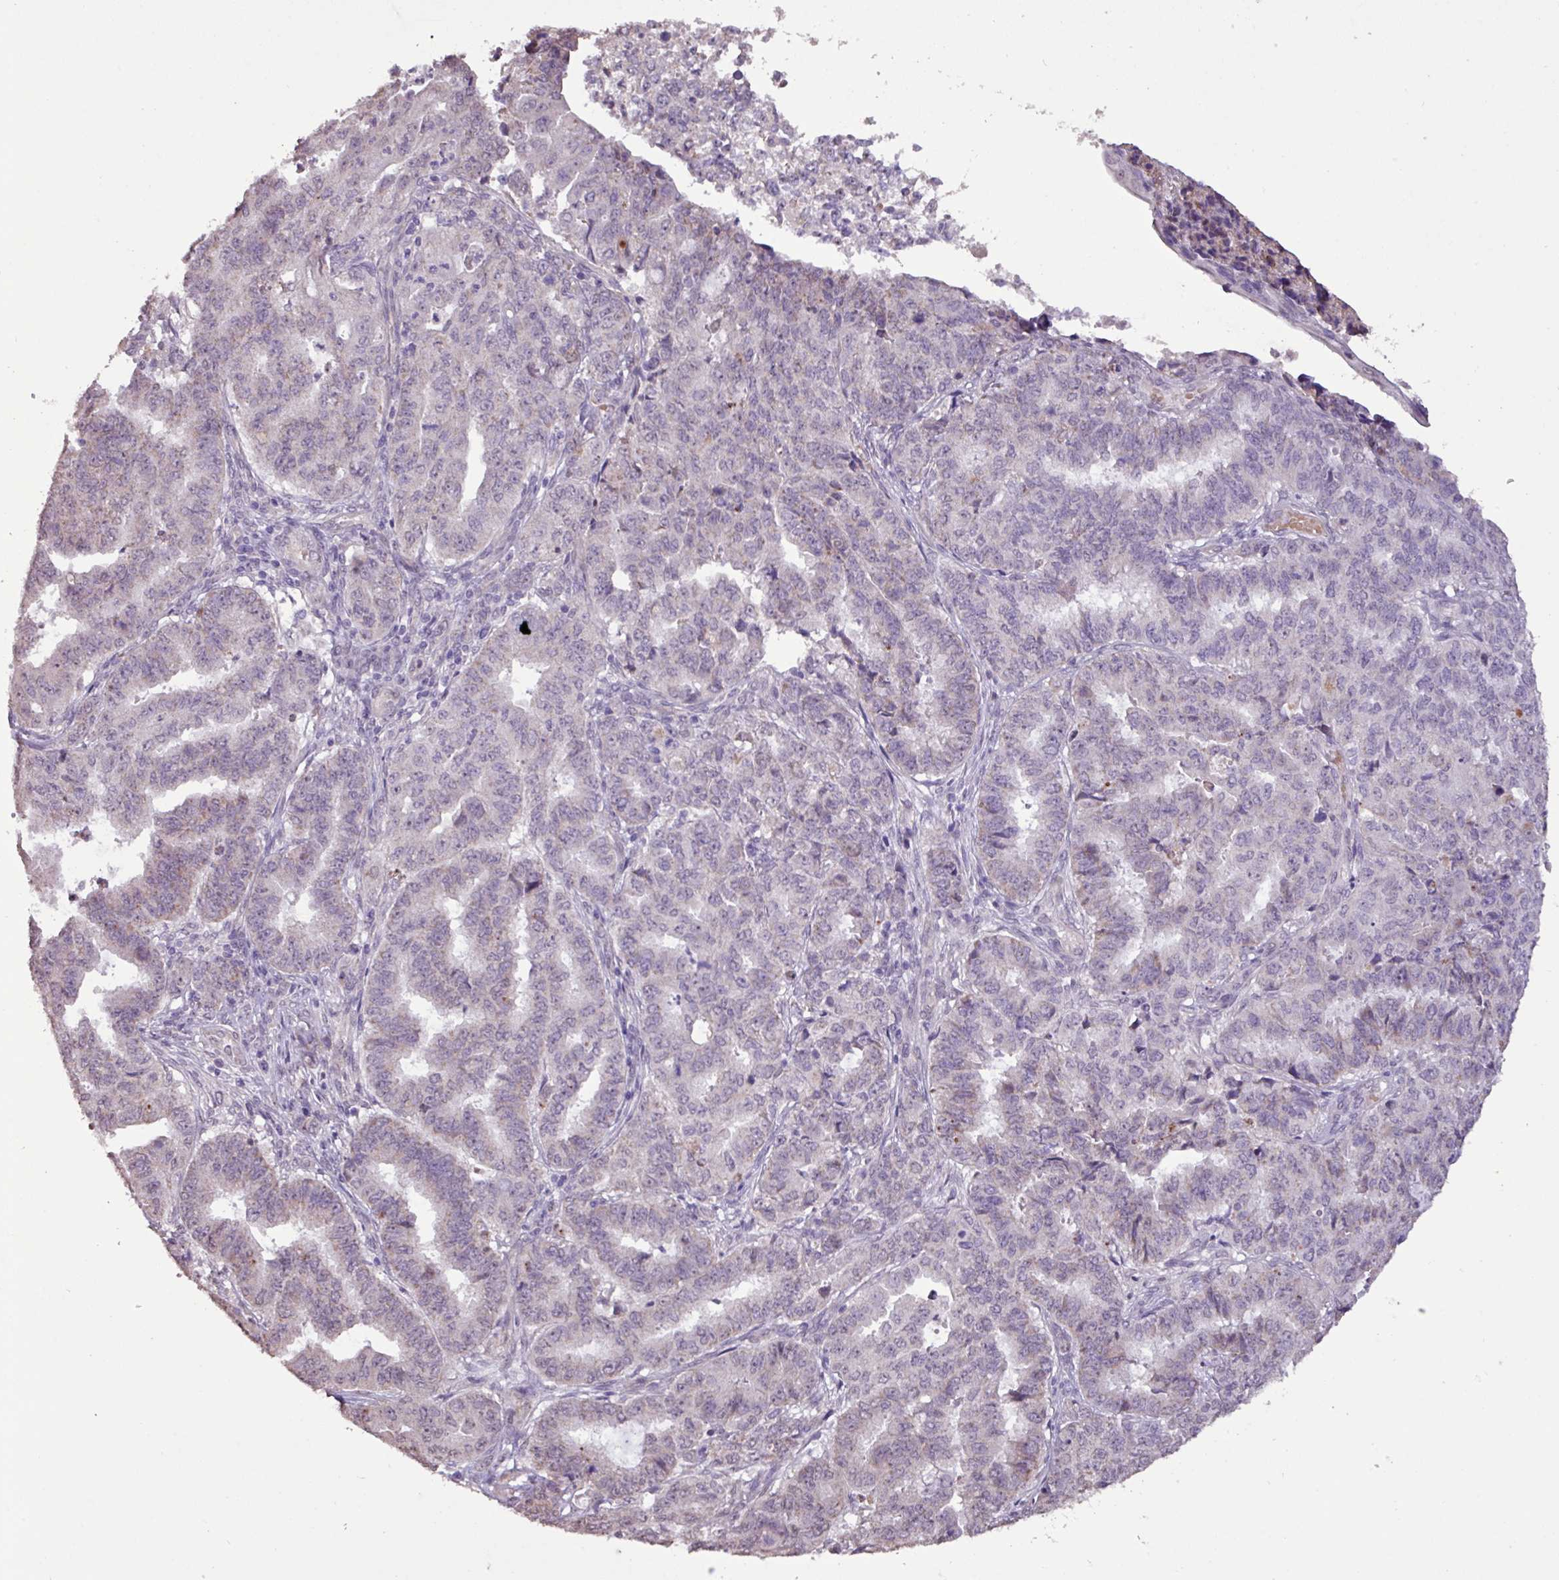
{"staining": {"intensity": "negative", "quantity": "none", "location": "none"}, "tissue": "endometrial cancer", "cell_type": "Tumor cells", "image_type": "cancer", "snomed": [{"axis": "morphology", "description": "Adenocarcinoma, NOS"}, {"axis": "topography", "description": "Endometrium"}], "caption": "Immunohistochemistry of endometrial cancer exhibits no staining in tumor cells.", "gene": "L3MBTL3", "patient": {"sex": "female", "age": 50}}